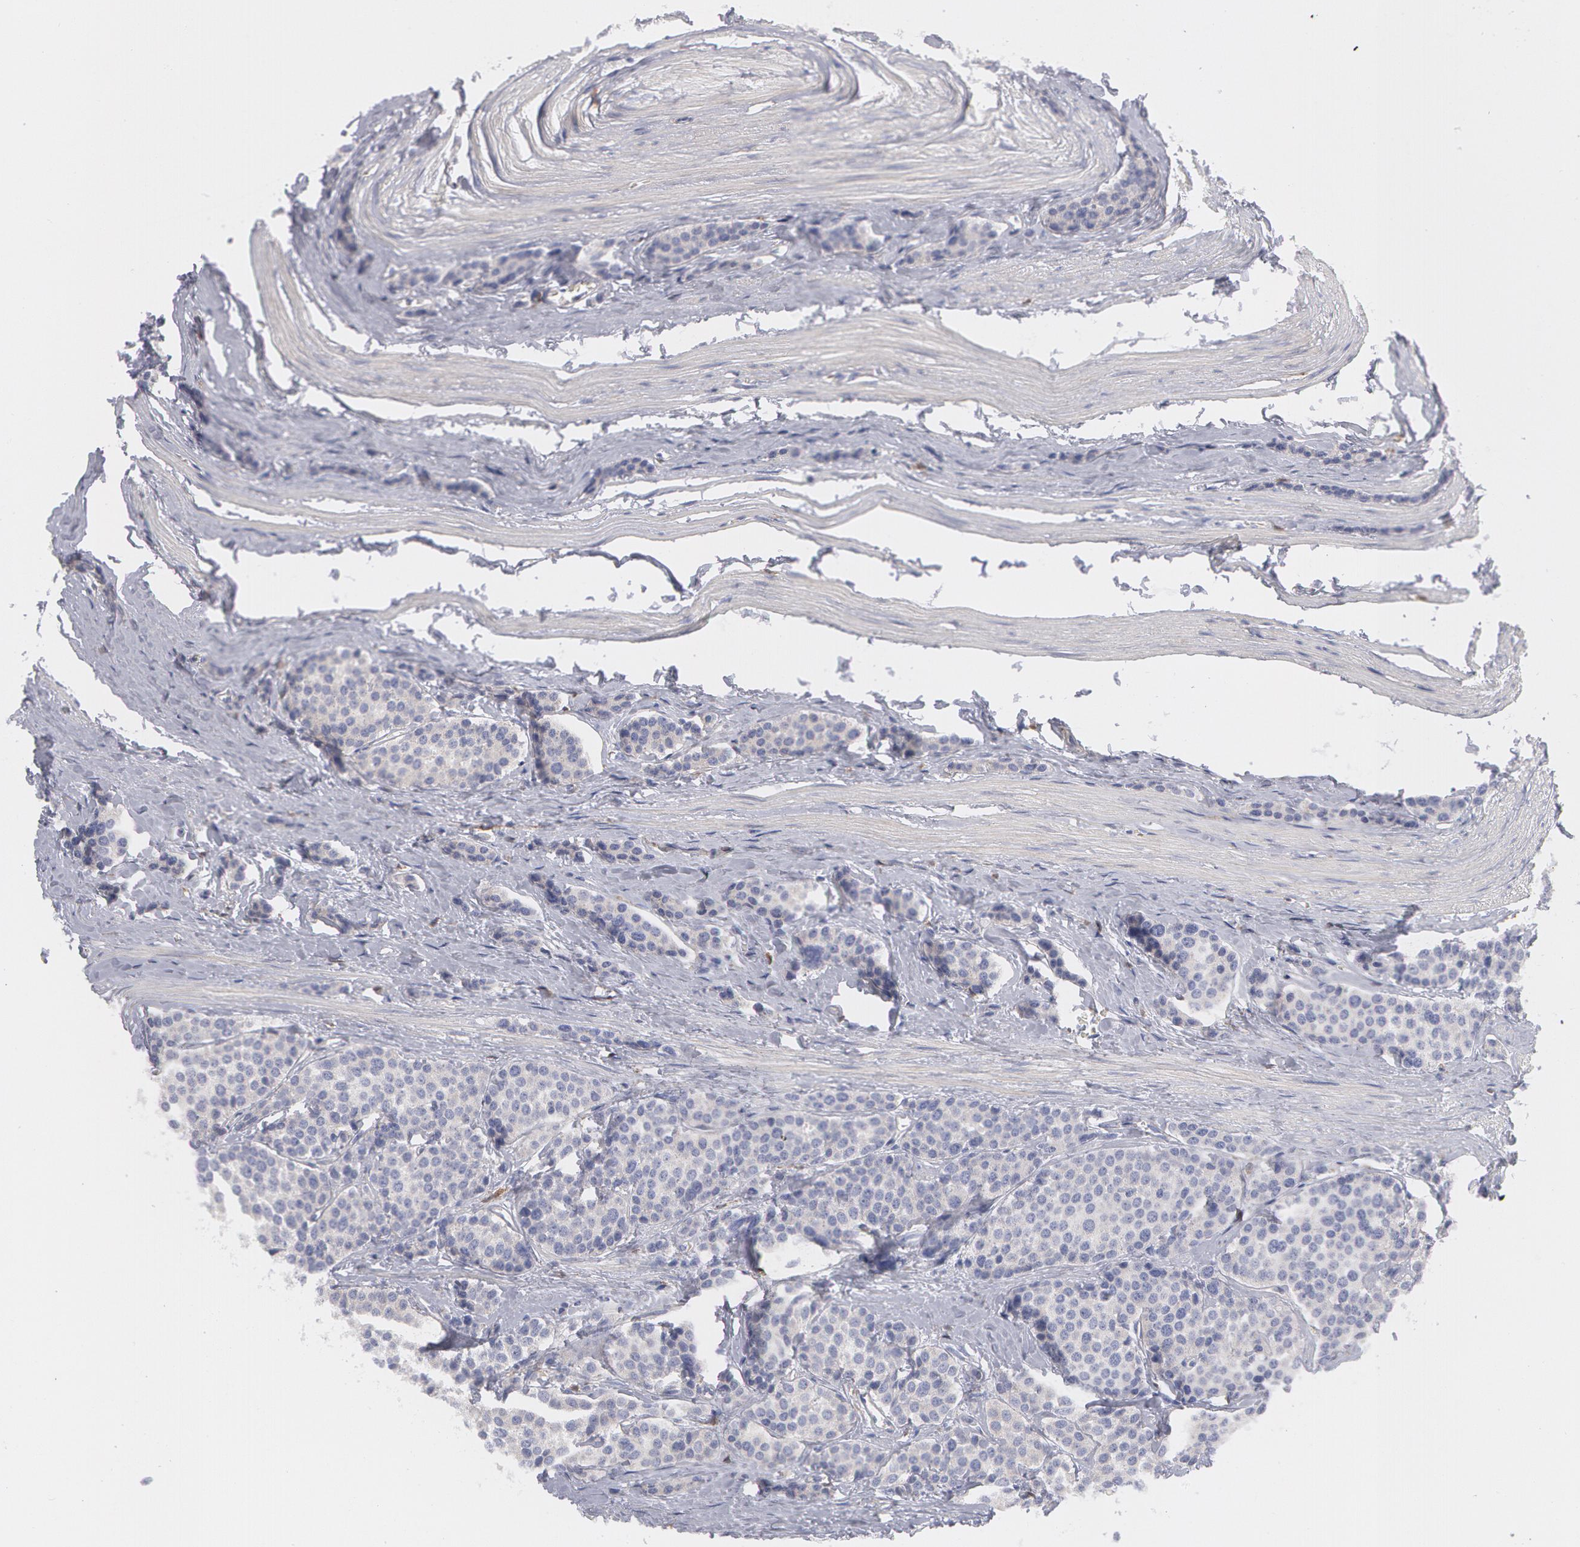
{"staining": {"intensity": "negative", "quantity": "none", "location": "none"}, "tissue": "carcinoid", "cell_type": "Tumor cells", "image_type": "cancer", "snomed": [{"axis": "morphology", "description": "Carcinoid, malignant, NOS"}, {"axis": "topography", "description": "Small intestine"}], "caption": "This micrograph is of carcinoid stained with immunohistochemistry to label a protein in brown with the nuclei are counter-stained blue. There is no expression in tumor cells. (DAB IHC visualized using brightfield microscopy, high magnification).", "gene": "SYK", "patient": {"sex": "male", "age": 60}}